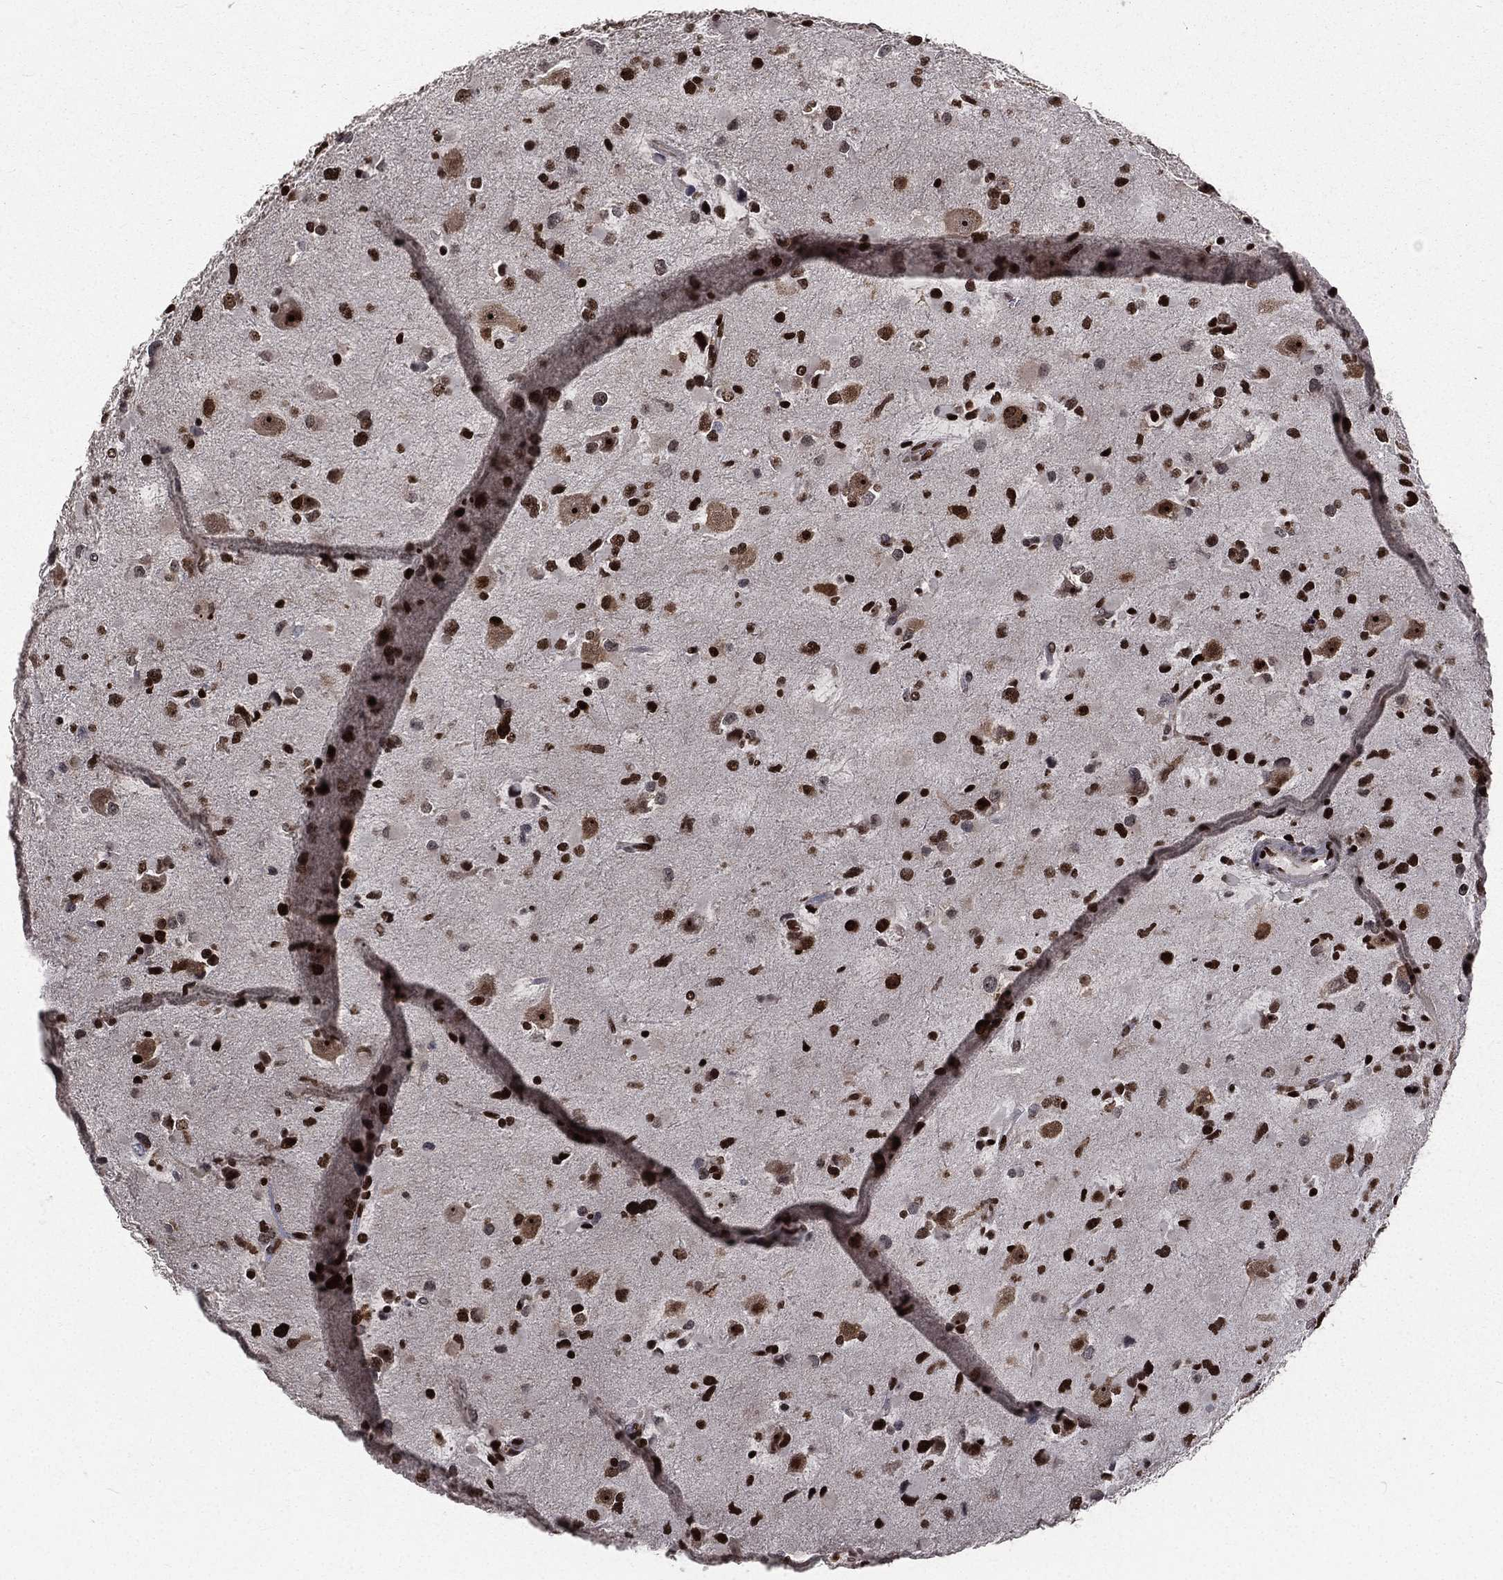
{"staining": {"intensity": "strong", "quantity": ">75%", "location": "nuclear"}, "tissue": "glioma", "cell_type": "Tumor cells", "image_type": "cancer", "snomed": [{"axis": "morphology", "description": "Glioma, malignant, Low grade"}, {"axis": "topography", "description": "Brain"}], "caption": "Tumor cells demonstrate high levels of strong nuclear staining in approximately >75% of cells in human malignant low-grade glioma.", "gene": "POLB", "patient": {"sex": "female", "age": 32}}